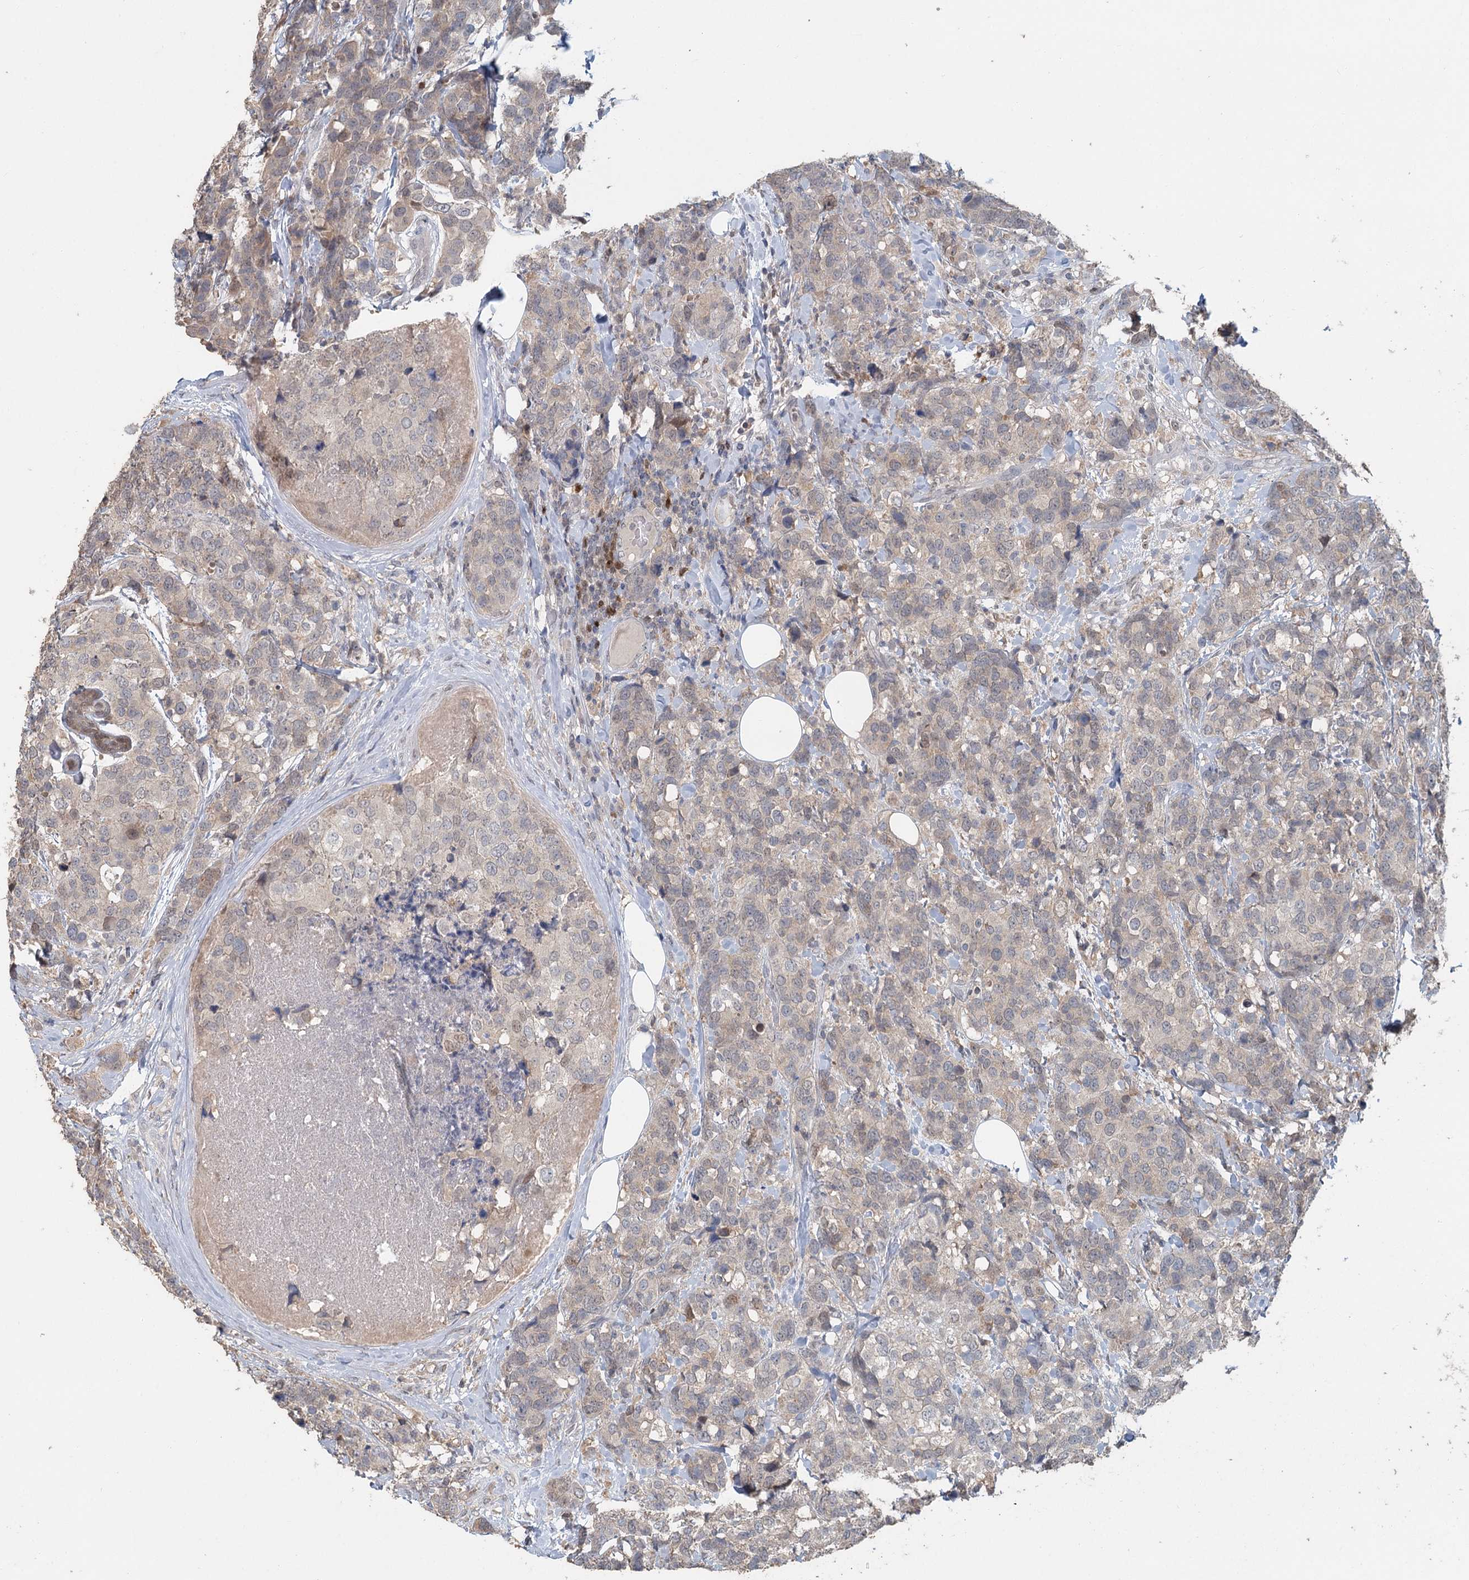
{"staining": {"intensity": "negative", "quantity": "none", "location": "none"}, "tissue": "breast cancer", "cell_type": "Tumor cells", "image_type": "cancer", "snomed": [{"axis": "morphology", "description": "Lobular carcinoma"}, {"axis": "topography", "description": "Breast"}], "caption": "The image exhibits no significant staining in tumor cells of lobular carcinoma (breast). Nuclei are stained in blue.", "gene": "ADK", "patient": {"sex": "female", "age": 59}}